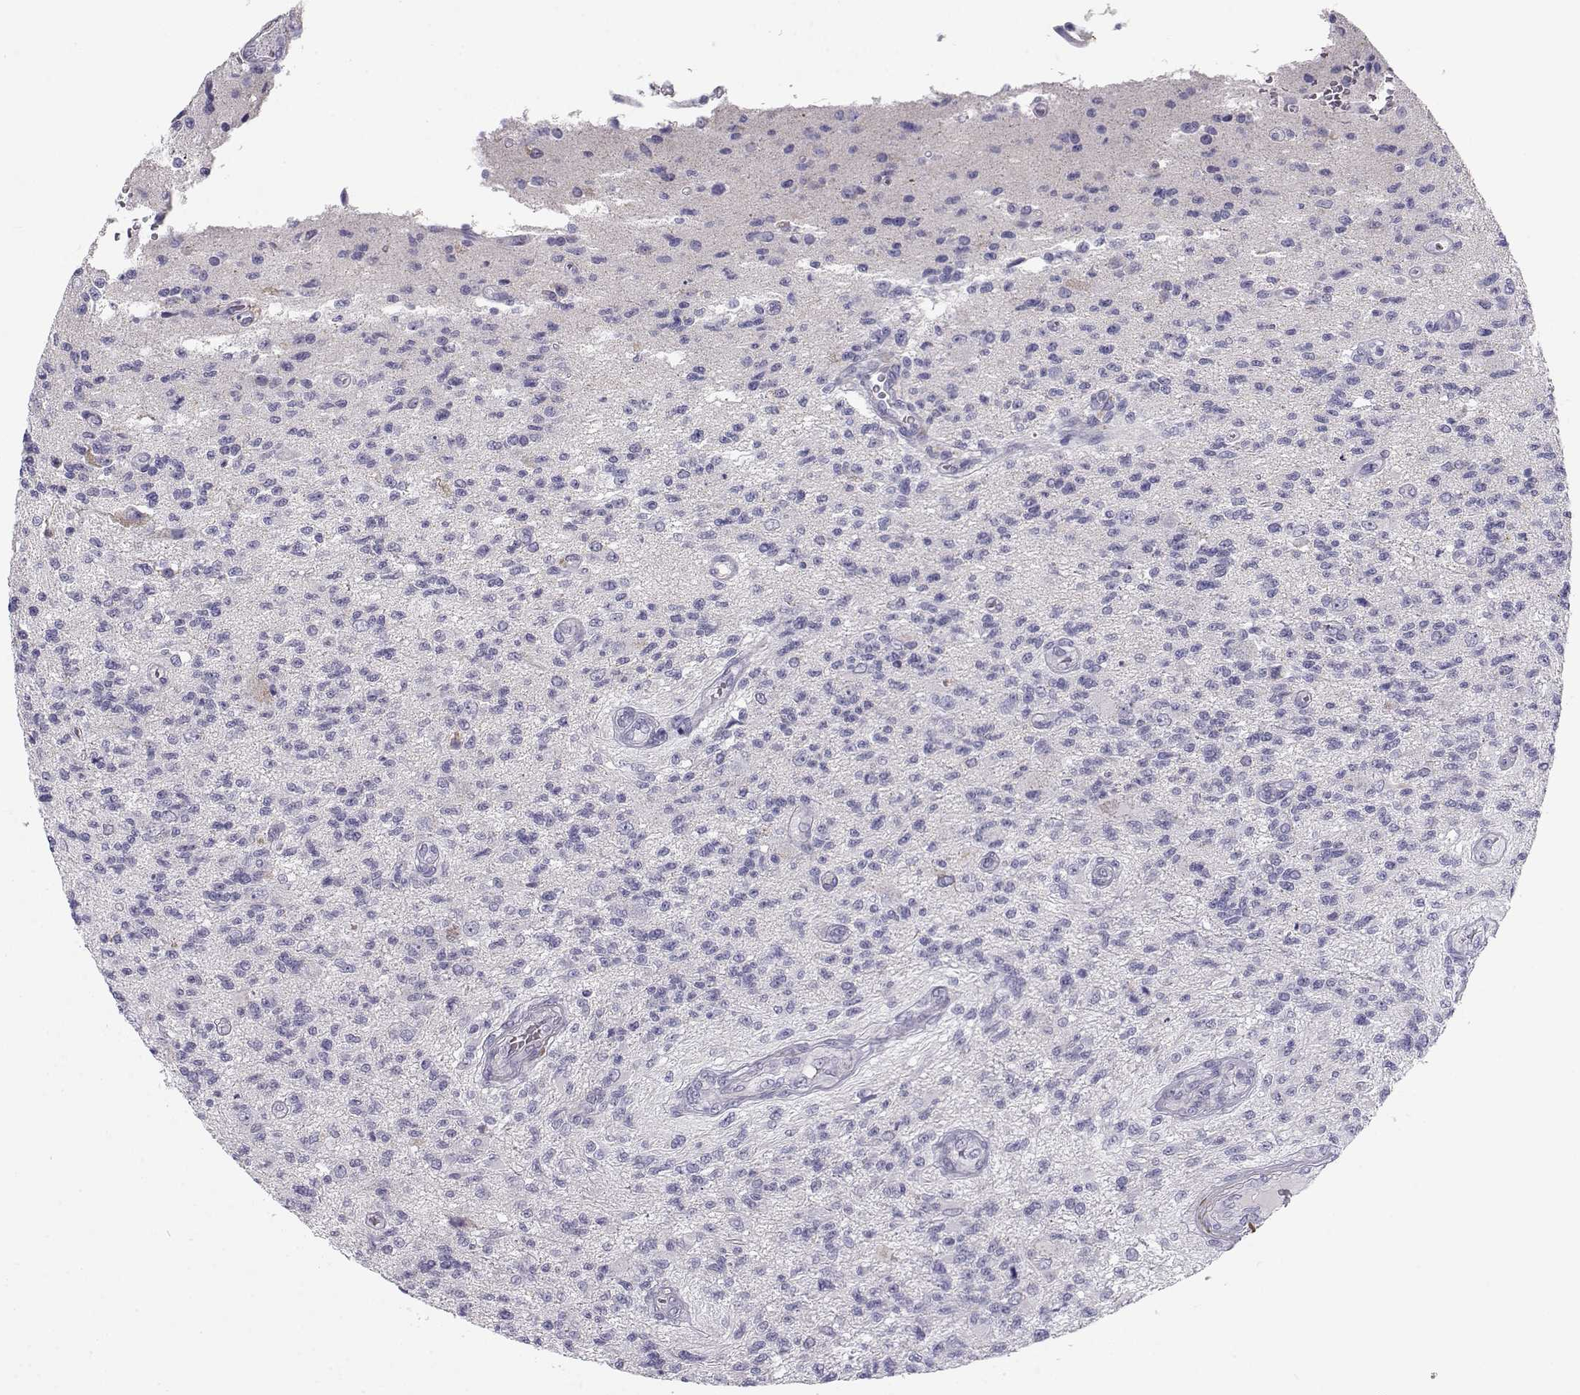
{"staining": {"intensity": "negative", "quantity": "none", "location": "none"}, "tissue": "glioma", "cell_type": "Tumor cells", "image_type": "cancer", "snomed": [{"axis": "morphology", "description": "Glioma, malignant, High grade"}, {"axis": "topography", "description": "Brain"}], "caption": "Tumor cells are negative for brown protein staining in malignant high-grade glioma. (Brightfield microscopy of DAB IHC at high magnification).", "gene": "CREB3L3", "patient": {"sex": "male", "age": 56}}